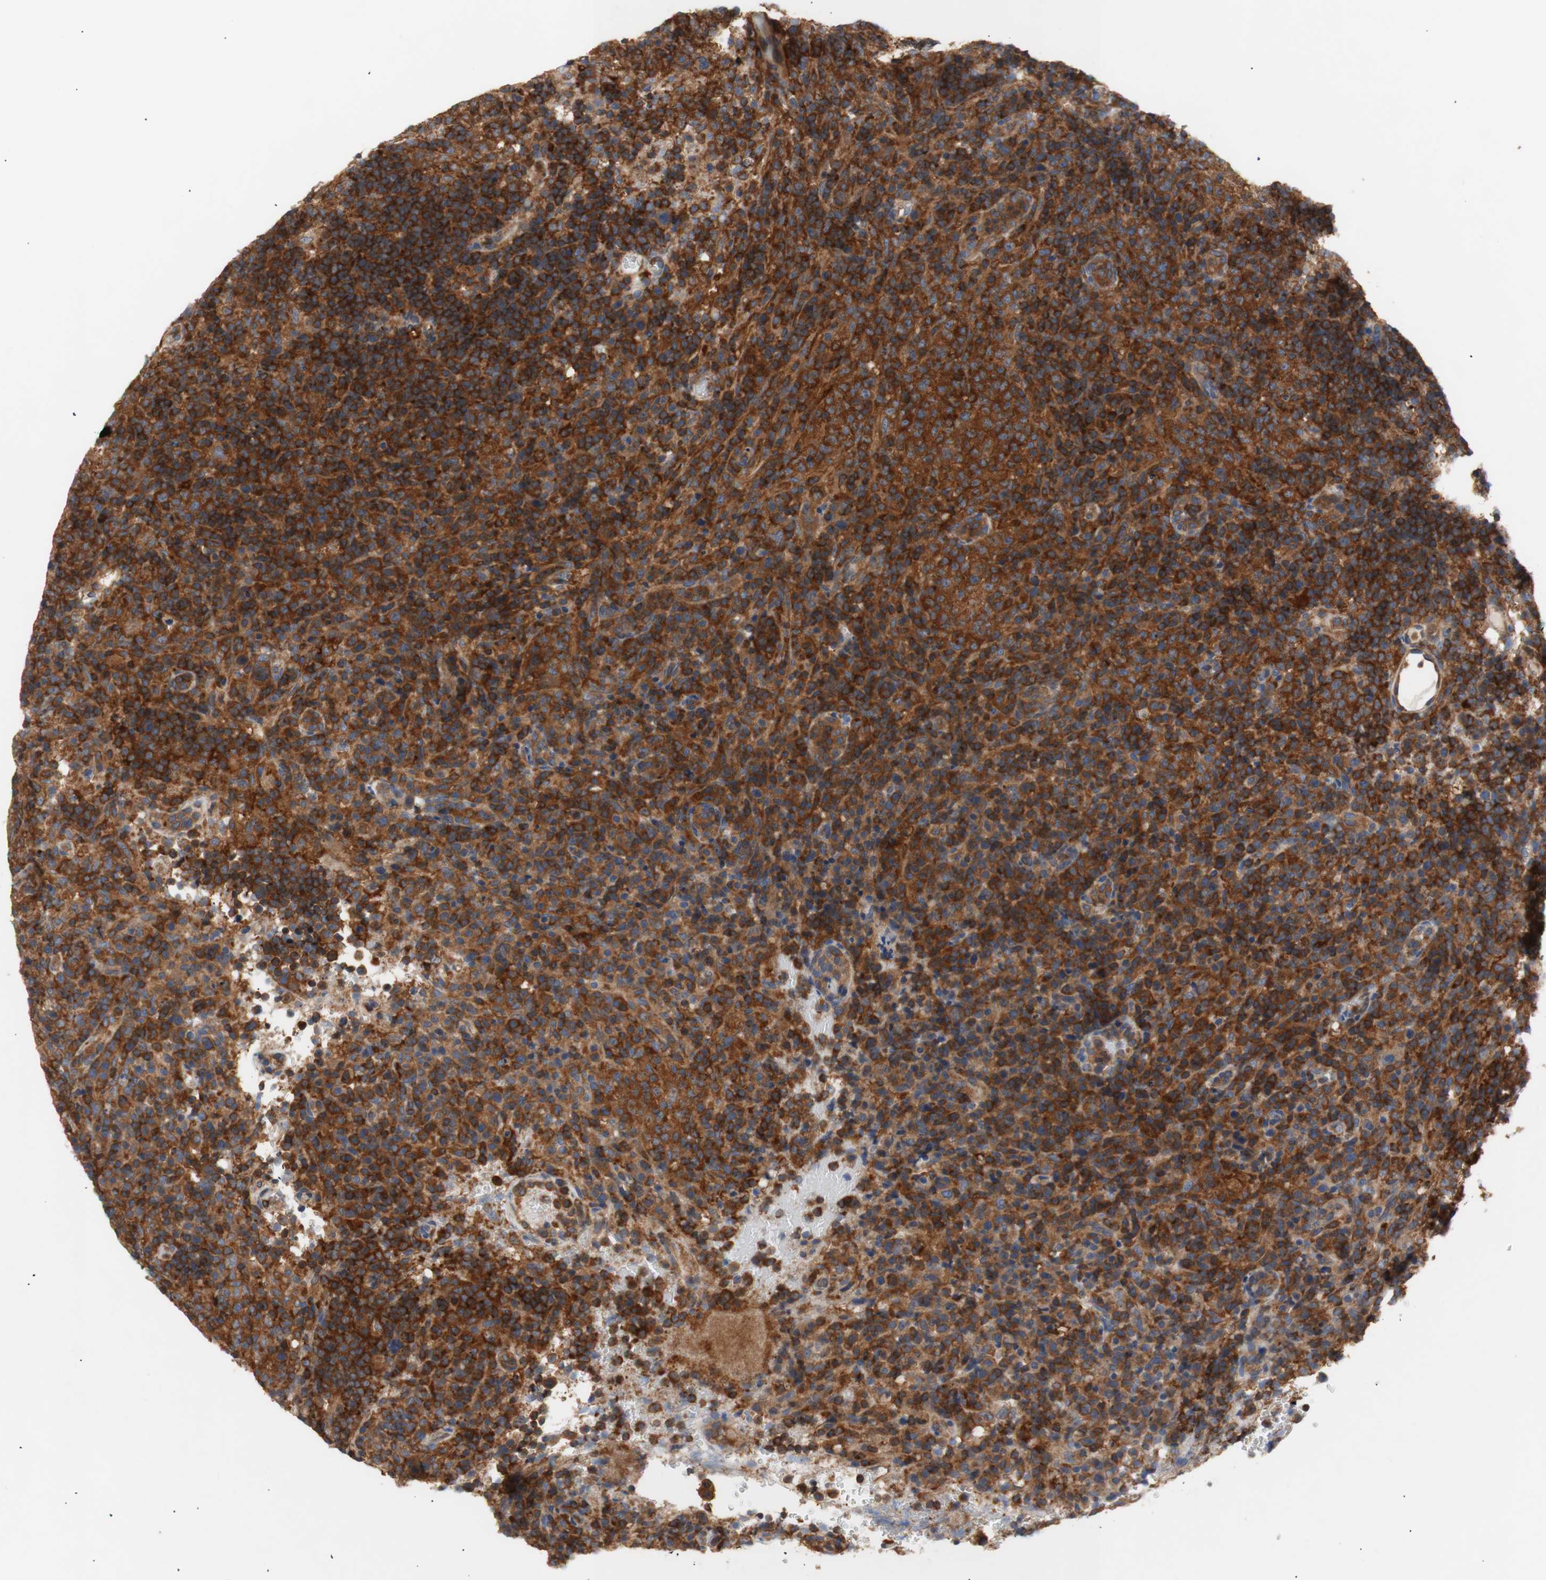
{"staining": {"intensity": "strong", "quantity": ">75%", "location": "cytoplasmic/membranous"}, "tissue": "lymphoma", "cell_type": "Tumor cells", "image_type": "cancer", "snomed": [{"axis": "morphology", "description": "Malignant lymphoma, non-Hodgkin's type, High grade"}, {"axis": "topography", "description": "Lymph node"}], "caption": "Immunohistochemical staining of human lymphoma exhibits high levels of strong cytoplasmic/membranous staining in approximately >75% of tumor cells.", "gene": "IKBKG", "patient": {"sex": "female", "age": 76}}